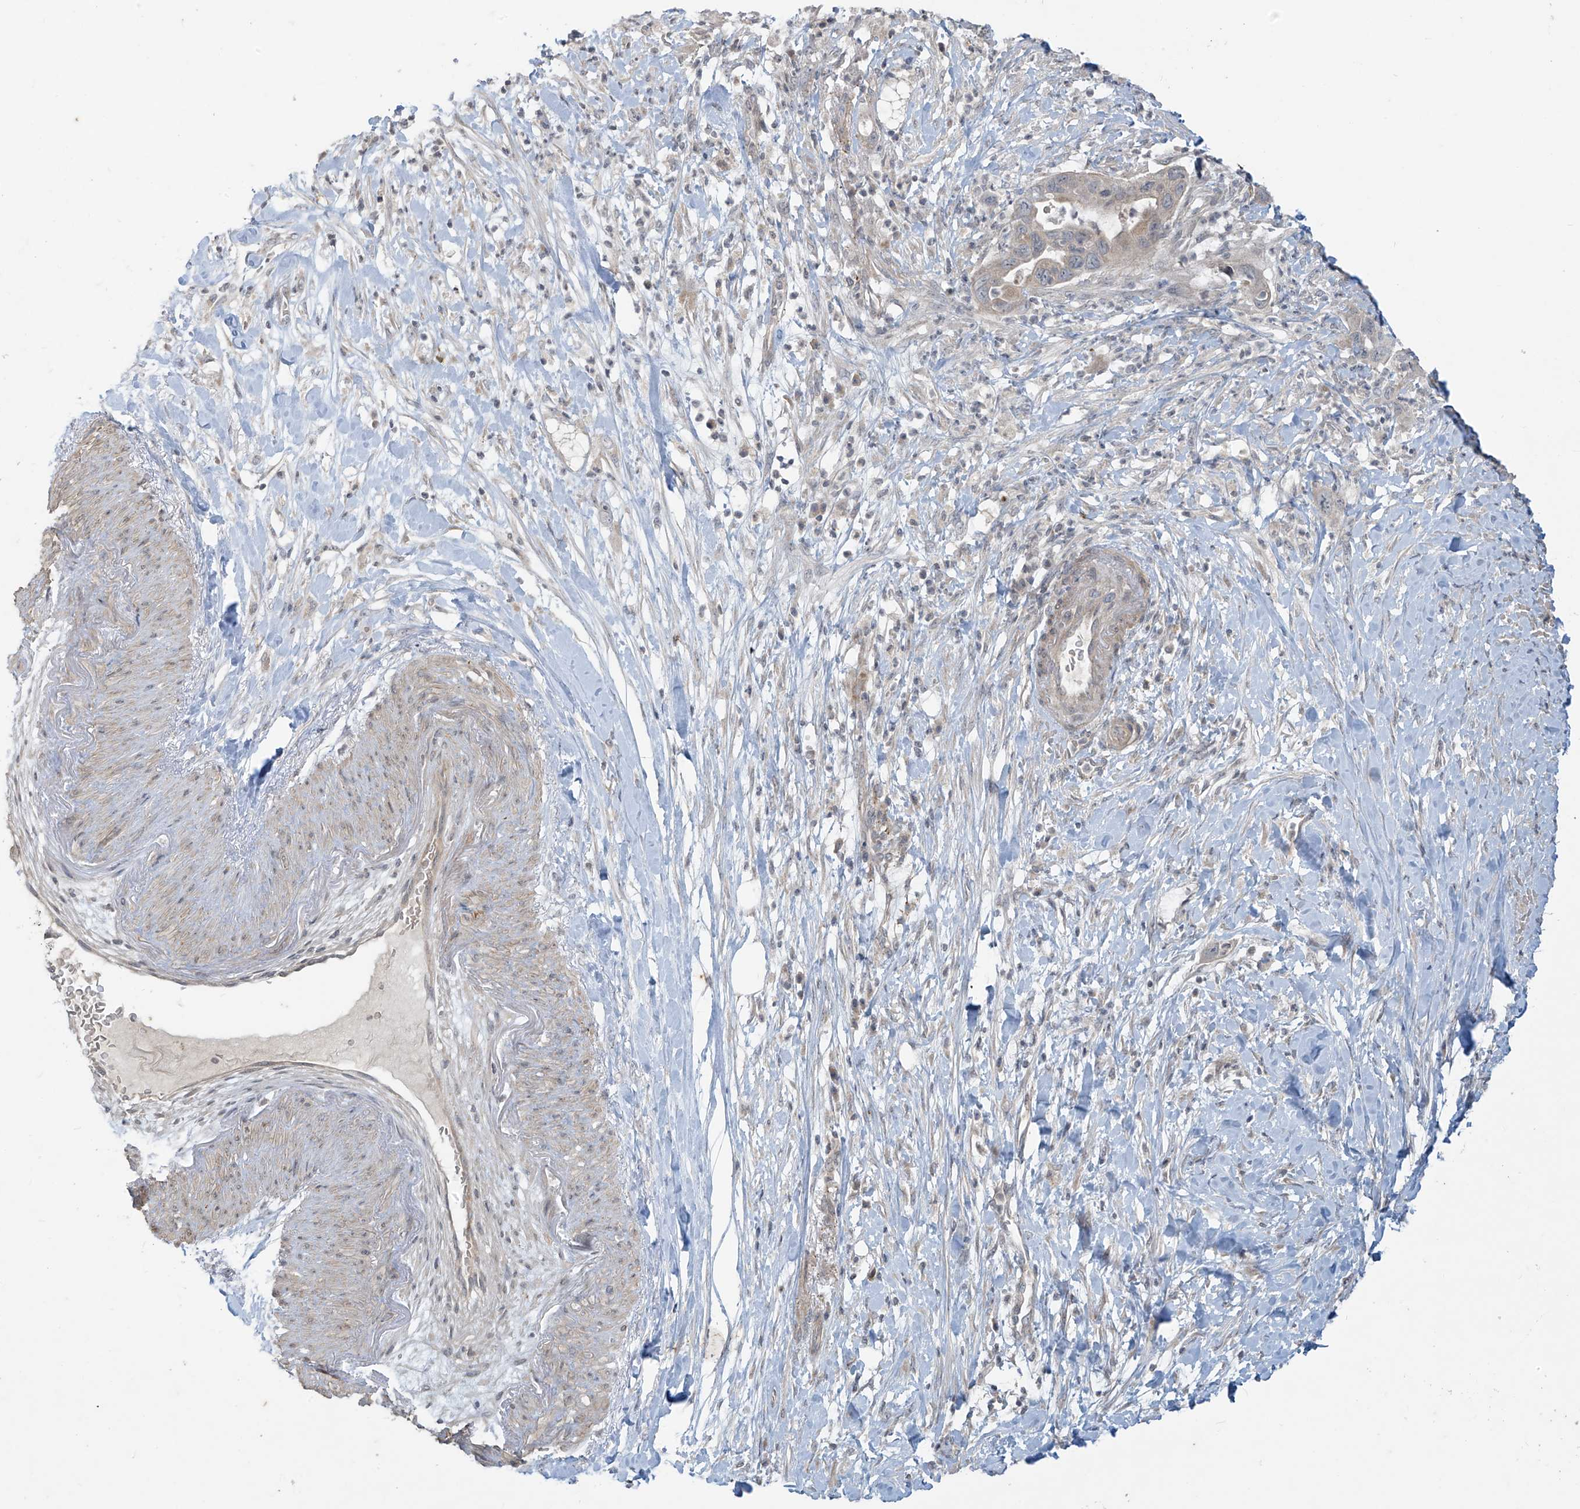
{"staining": {"intensity": "weak", "quantity": "<25%", "location": "cytoplasmic/membranous"}, "tissue": "pancreatic cancer", "cell_type": "Tumor cells", "image_type": "cancer", "snomed": [{"axis": "morphology", "description": "Adenocarcinoma, NOS"}, {"axis": "topography", "description": "Pancreas"}], "caption": "Tumor cells are negative for brown protein staining in pancreatic cancer.", "gene": "DGKQ", "patient": {"sex": "female", "age": 71}}